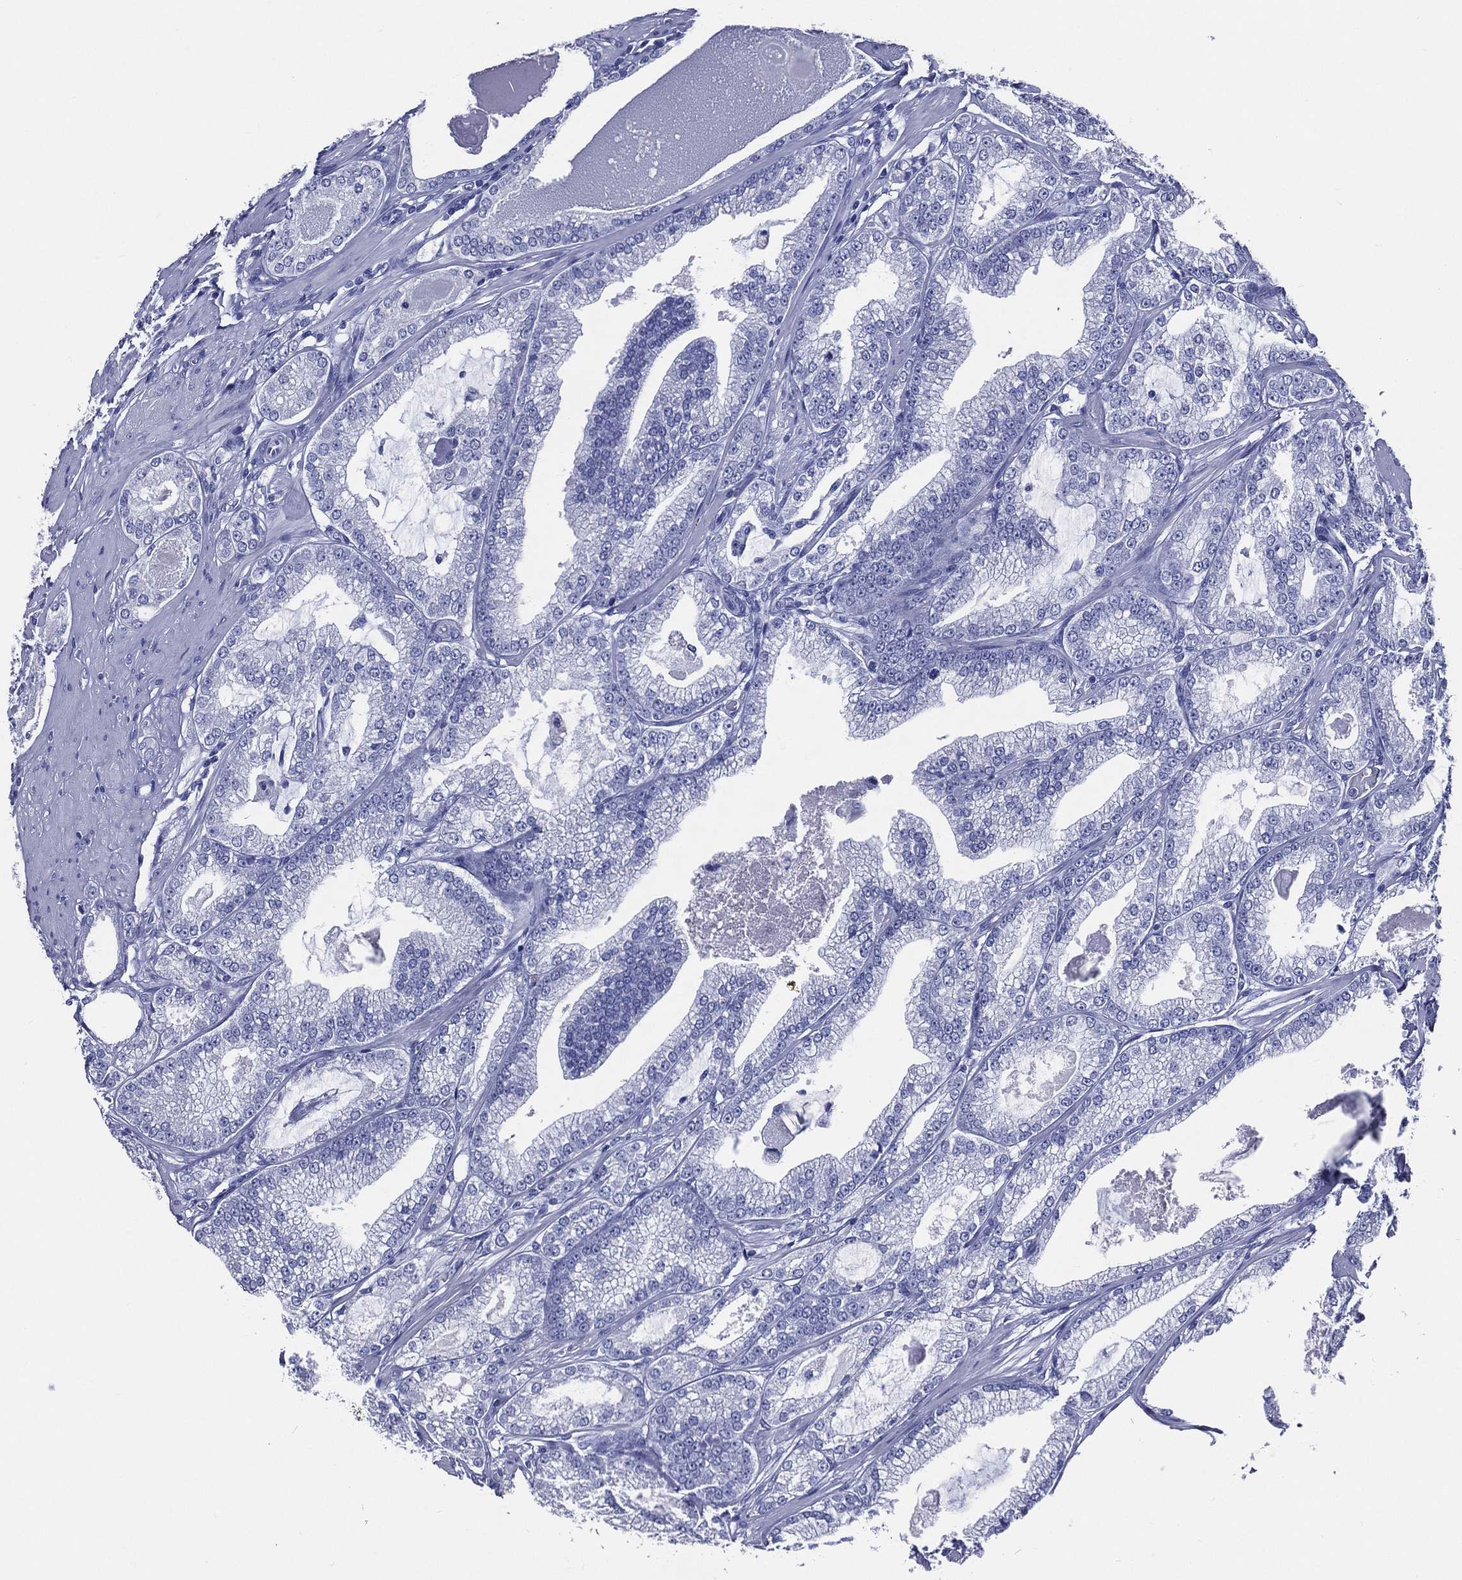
{"staining": {"intensity": "negative", "quantity": "none", "location": "none"}, "tissue": "prostate cancer", "cell_type": "Tumor cells", "image_type": "cancer", "snomed": [{"axis": "morphology", "description": "Adenocarcinoma, High grade"}, {"axis": "topography", "description": "Prostate and seminal vesicle, NOS"}], "caption": "Image shows no significant protein staining in tumor cells of prostate cancer (high-grade adenocarcinoma).", "gene": "ACE2", "patient": {"sex": "male", "age": 62}}